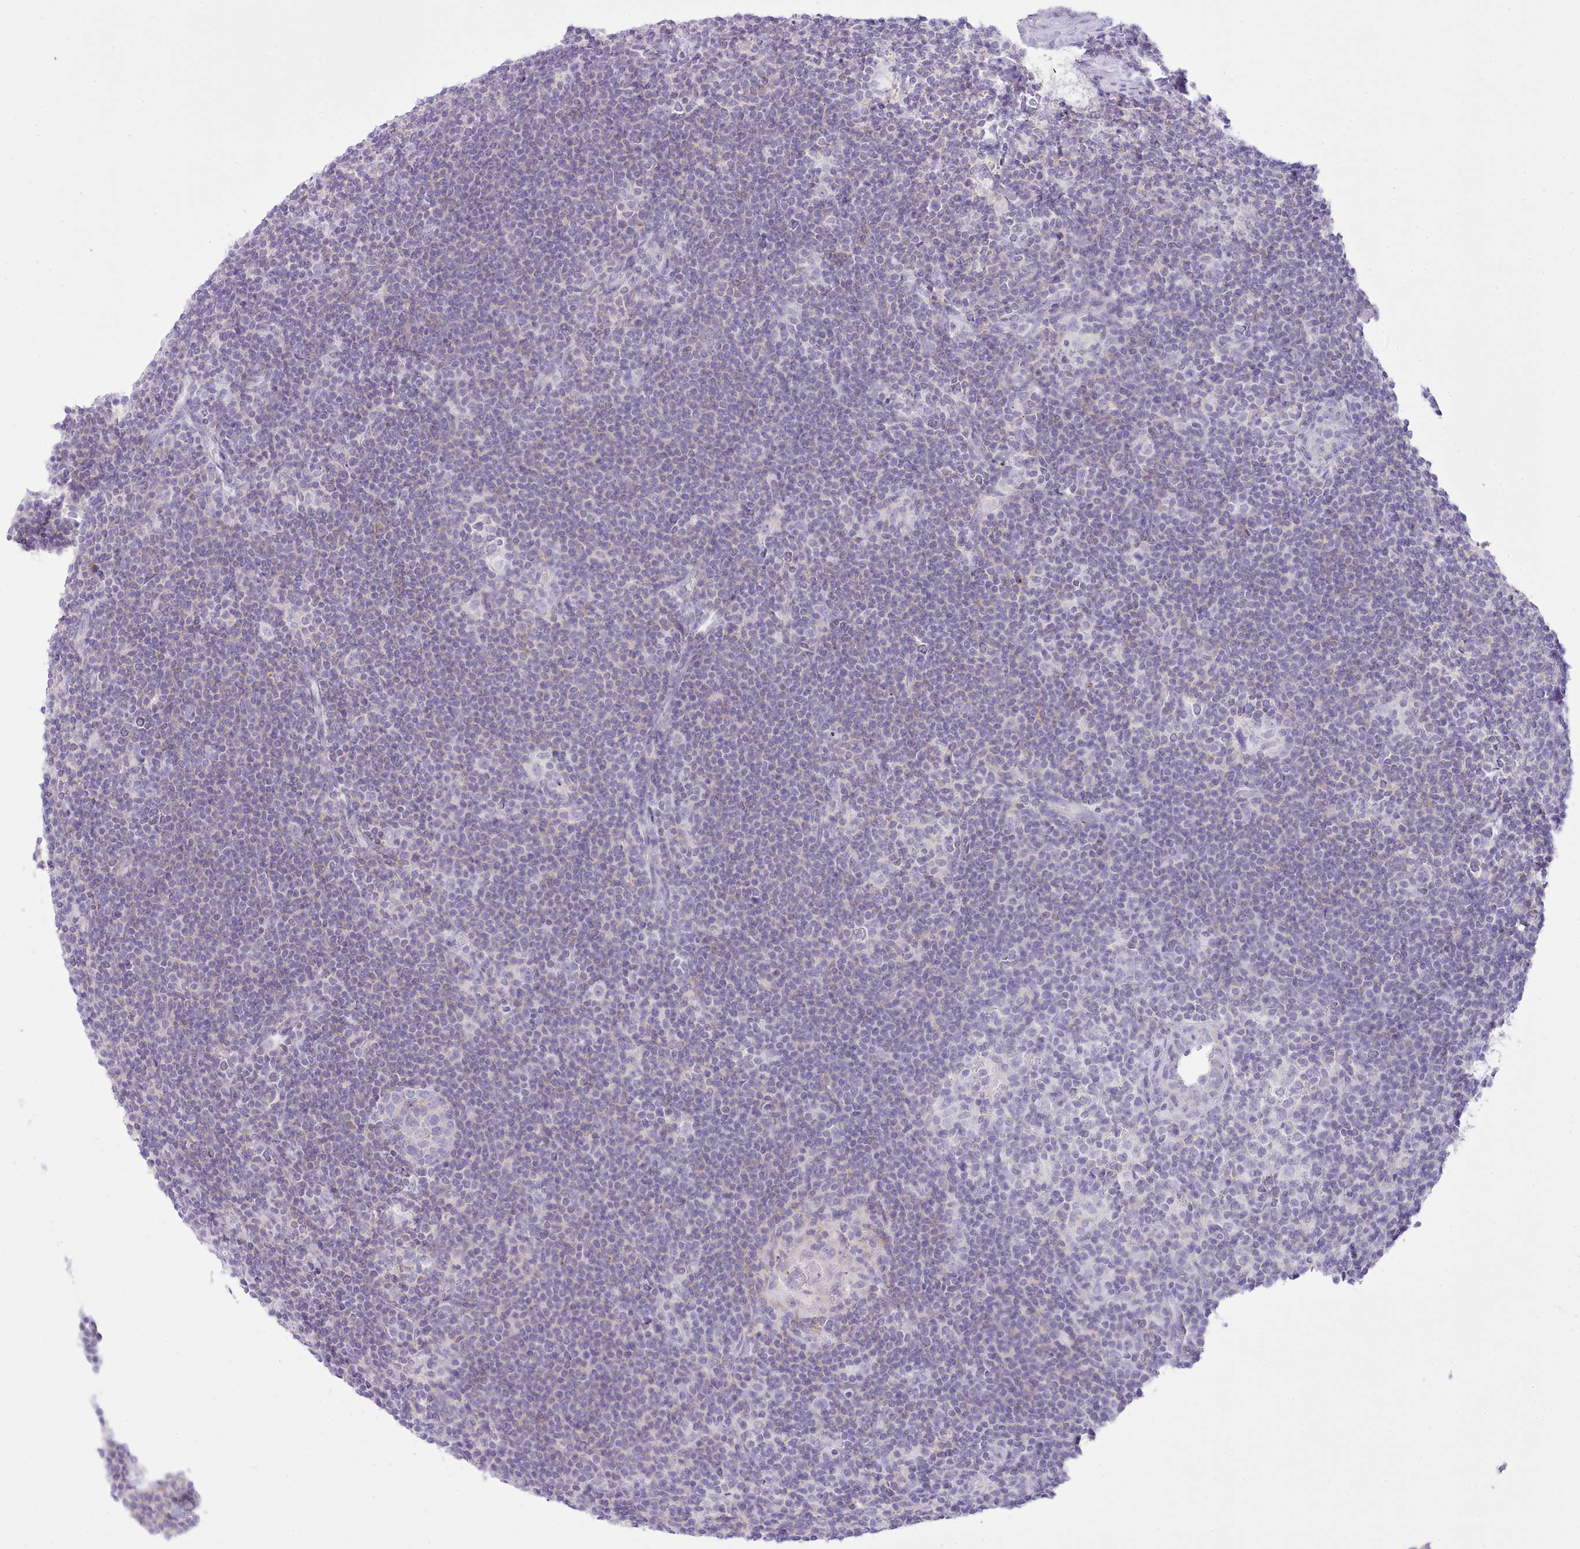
{"staining": {"intensity": "negative", "quantity": "none", "location": "none"}, "tissue": "lymphoma", "cell_type": "Tumor cells", "image_type": "cancer", "snomed": [{"axis": "morphology", "description": "Hodgkin's disease, NOS"}, {"axis": "topography", "description": "Lymph node"}], "caption": "Tumor cells show no significant staining in Hodgkin's disease.", "gene": "MDFI", "patient": {"sex": "female", "age": 57}}